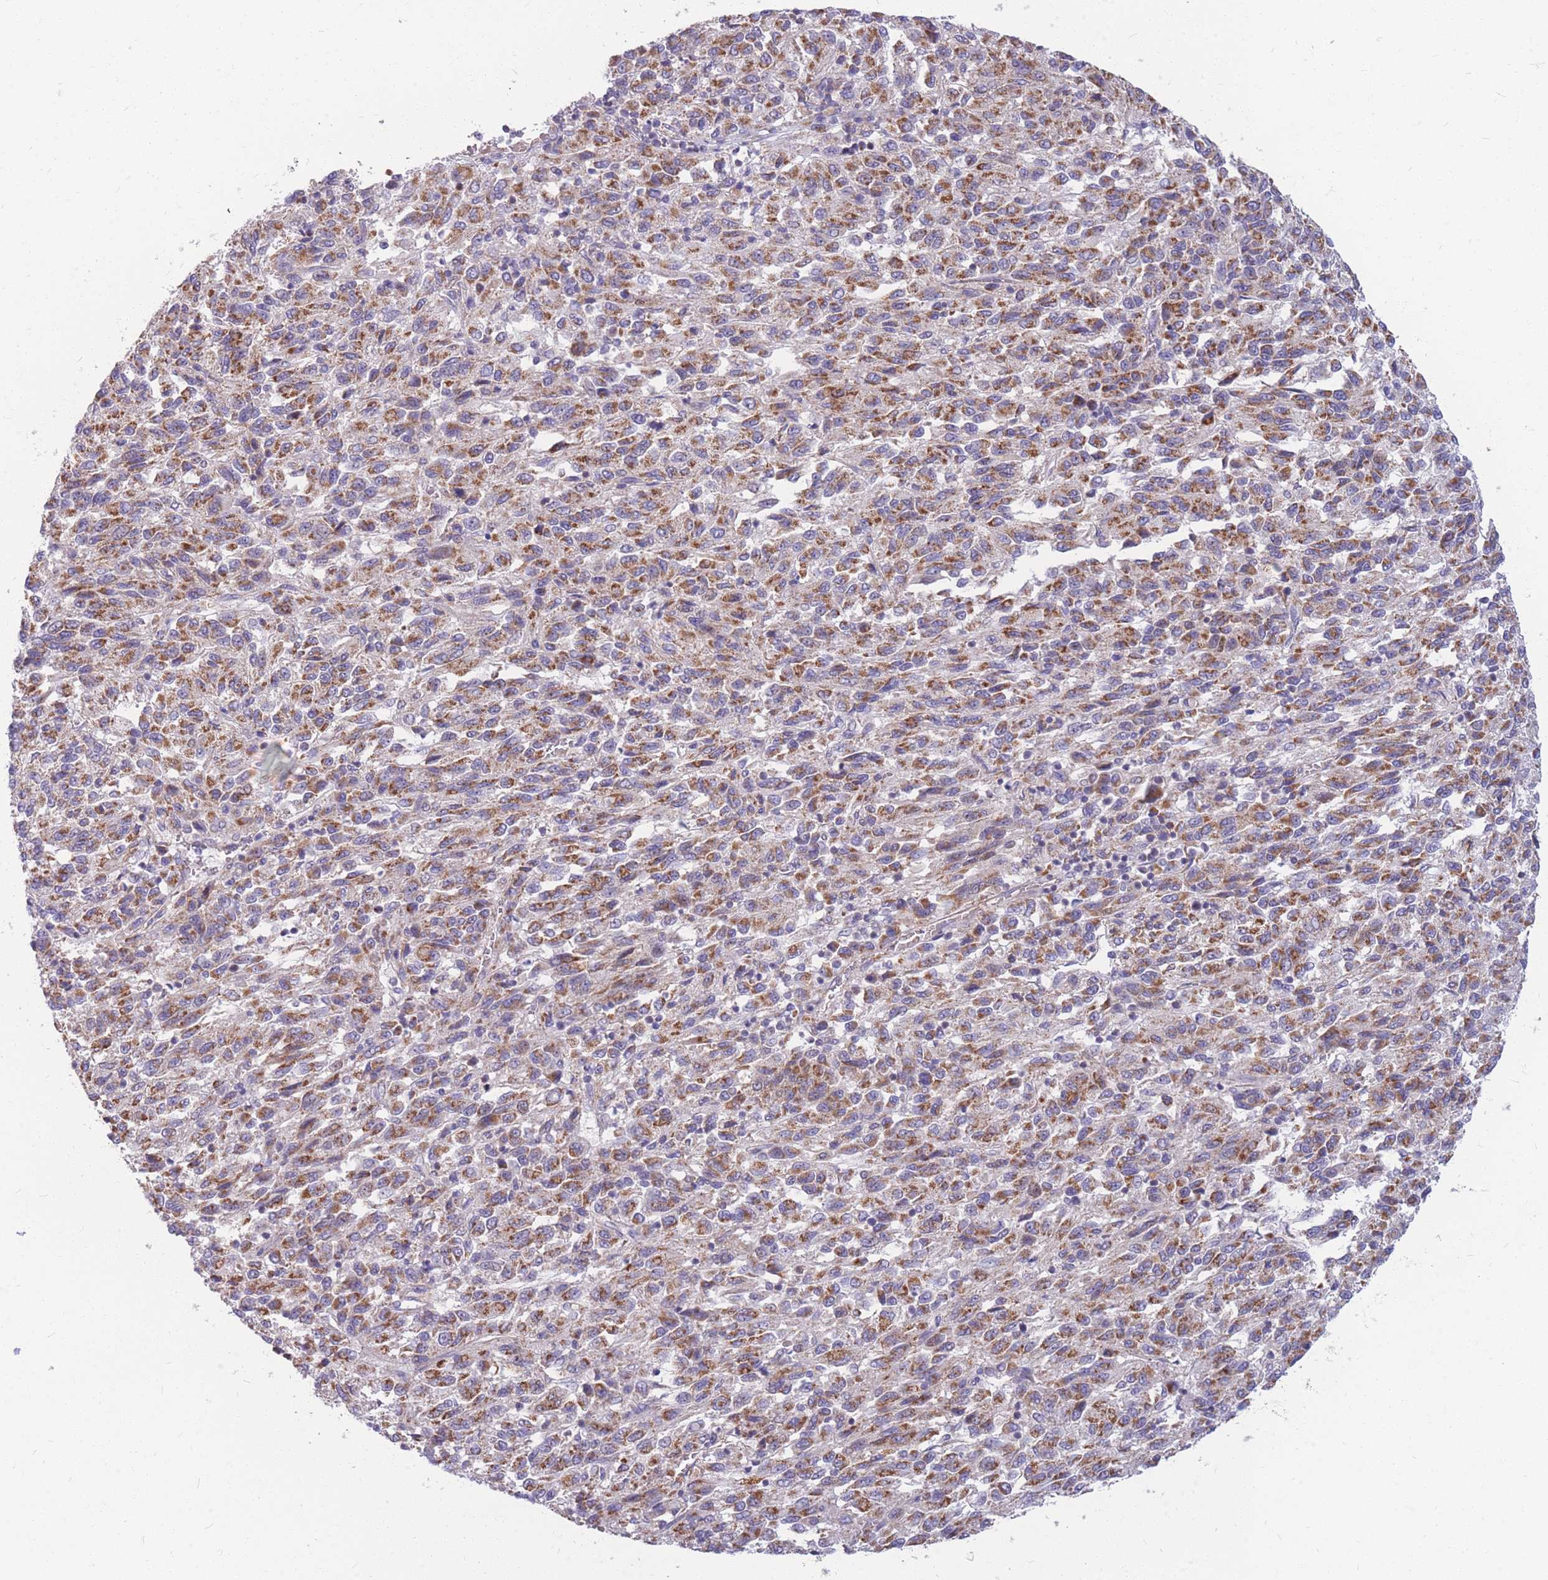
{"staining": {"intensity": "moderate", "quantity": ">75%", "location": "cytoplasmic/membranous"}, "tissue": "melanoma", "cell_type": "Tumor cells", "image_type": "cancer", "snomed": [{"axis": "morphology", "description": "Malignant melanoma, Metastatic site"}, {"axis": "topography", "description": "Lung"}], "caption": "Malignant melanoma (metastatic site) stained with DAB IHC displays medium levels of moderate cytoplasmic/membranous positivity in about >75% of tumor cells. (Stains: DAB in brown, nuclei in blue, Microscopy: brightfield microscopy at high magnification).", "gene": "MRPS9", "patient": {"sex": "male", "age": 64}}